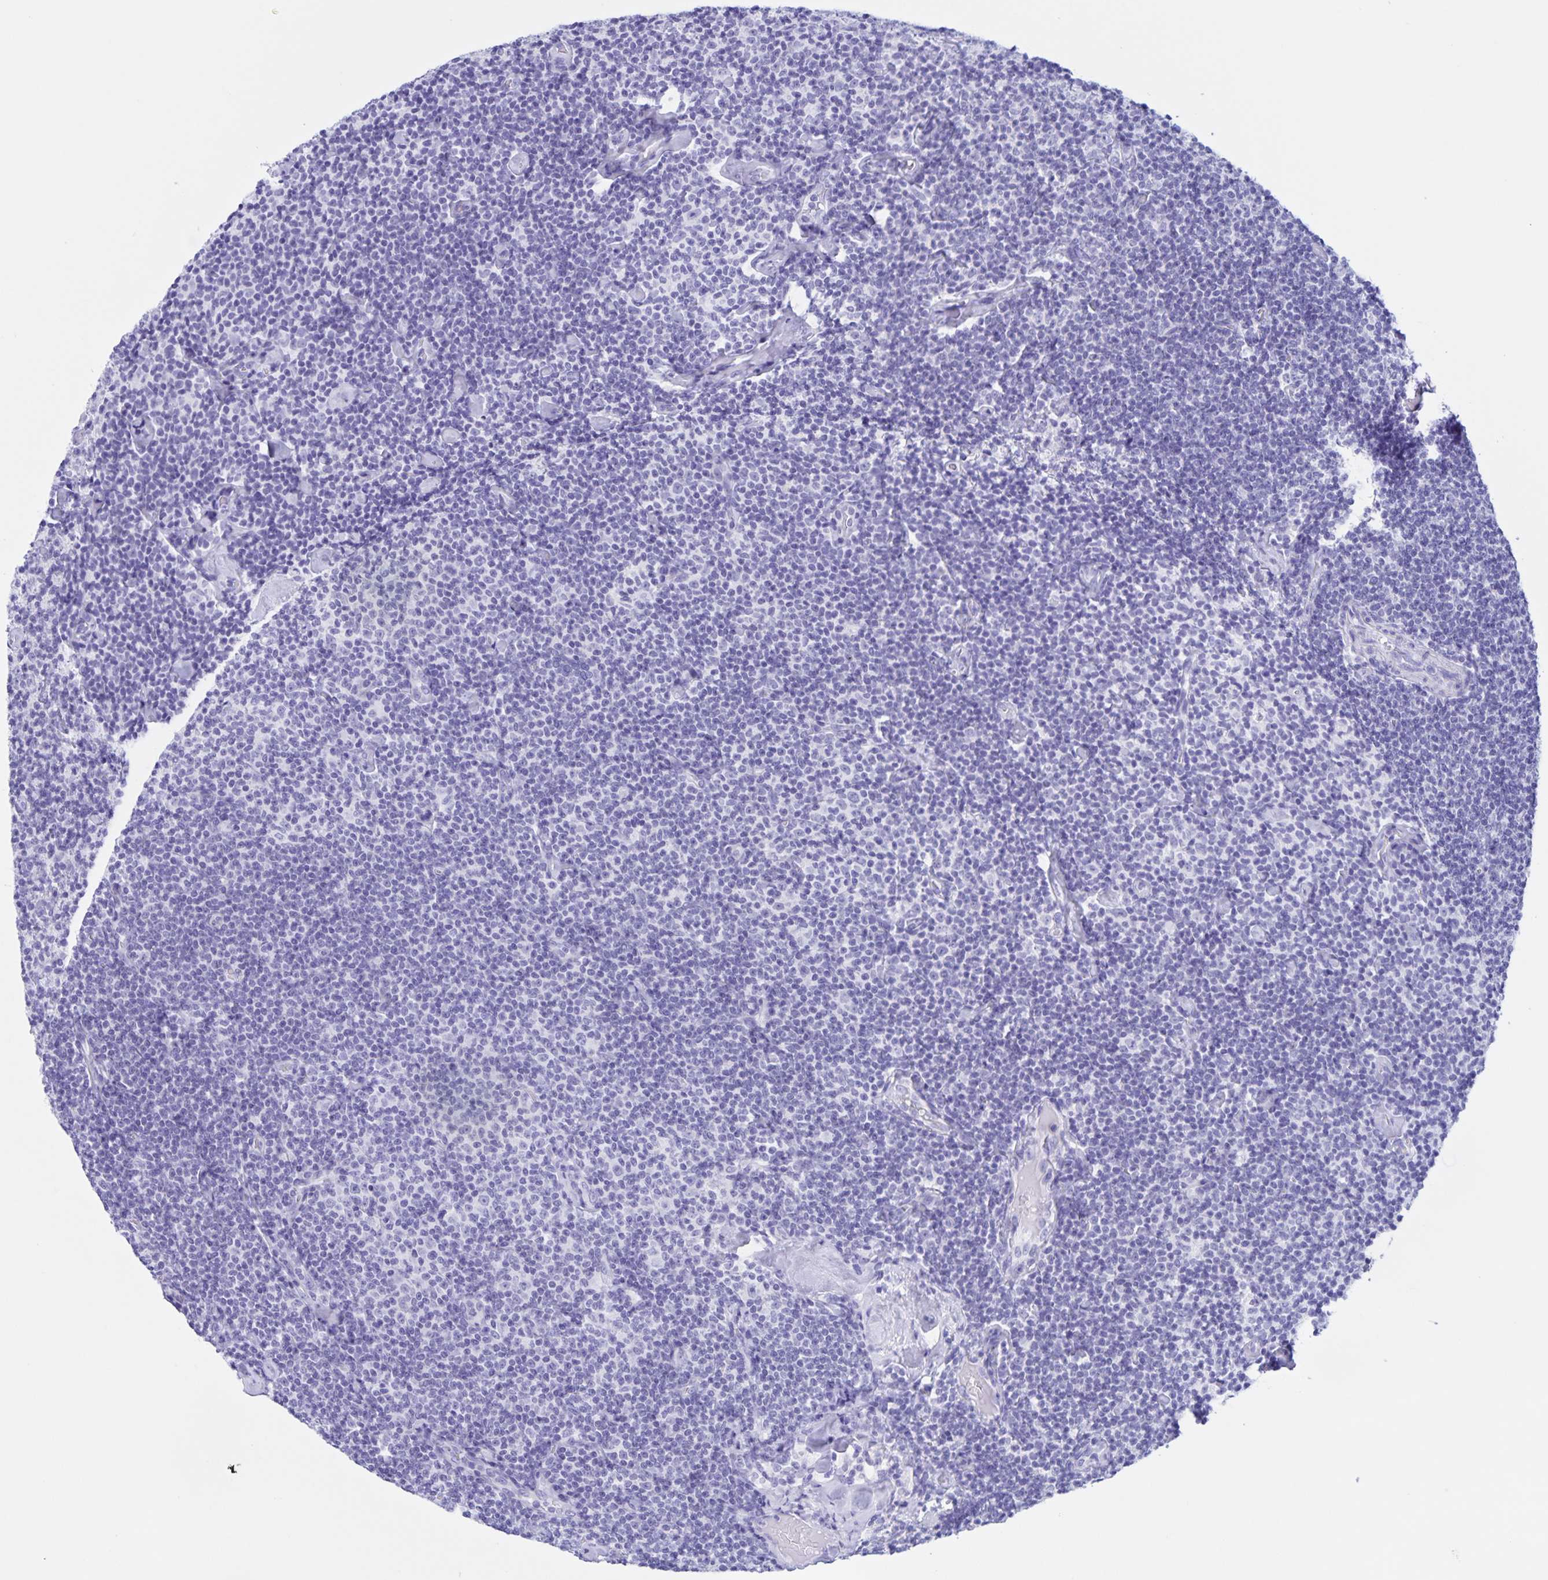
{"staining": {"intensity": "negative", "quantity": "none", "location": "none"}, "tissue": "lymphoma", "cell_type": "Tumor cells", "image_type": "cancer", "snomed": [{"axis": "morphology", "description": "Malignant lymphoma, non-Hodgkin's type, Low grade"}, {"axis": "topography", "description": "Lymph node"}], "caption": "Human malignant lymphoma, non-Hodgkin's type (low-grade) stained for a protein using immunohistochemistry reveals no expression in tumor cells.", "gene": "TGIF2LX", "patient": {"sex": "male", "age": 81}}